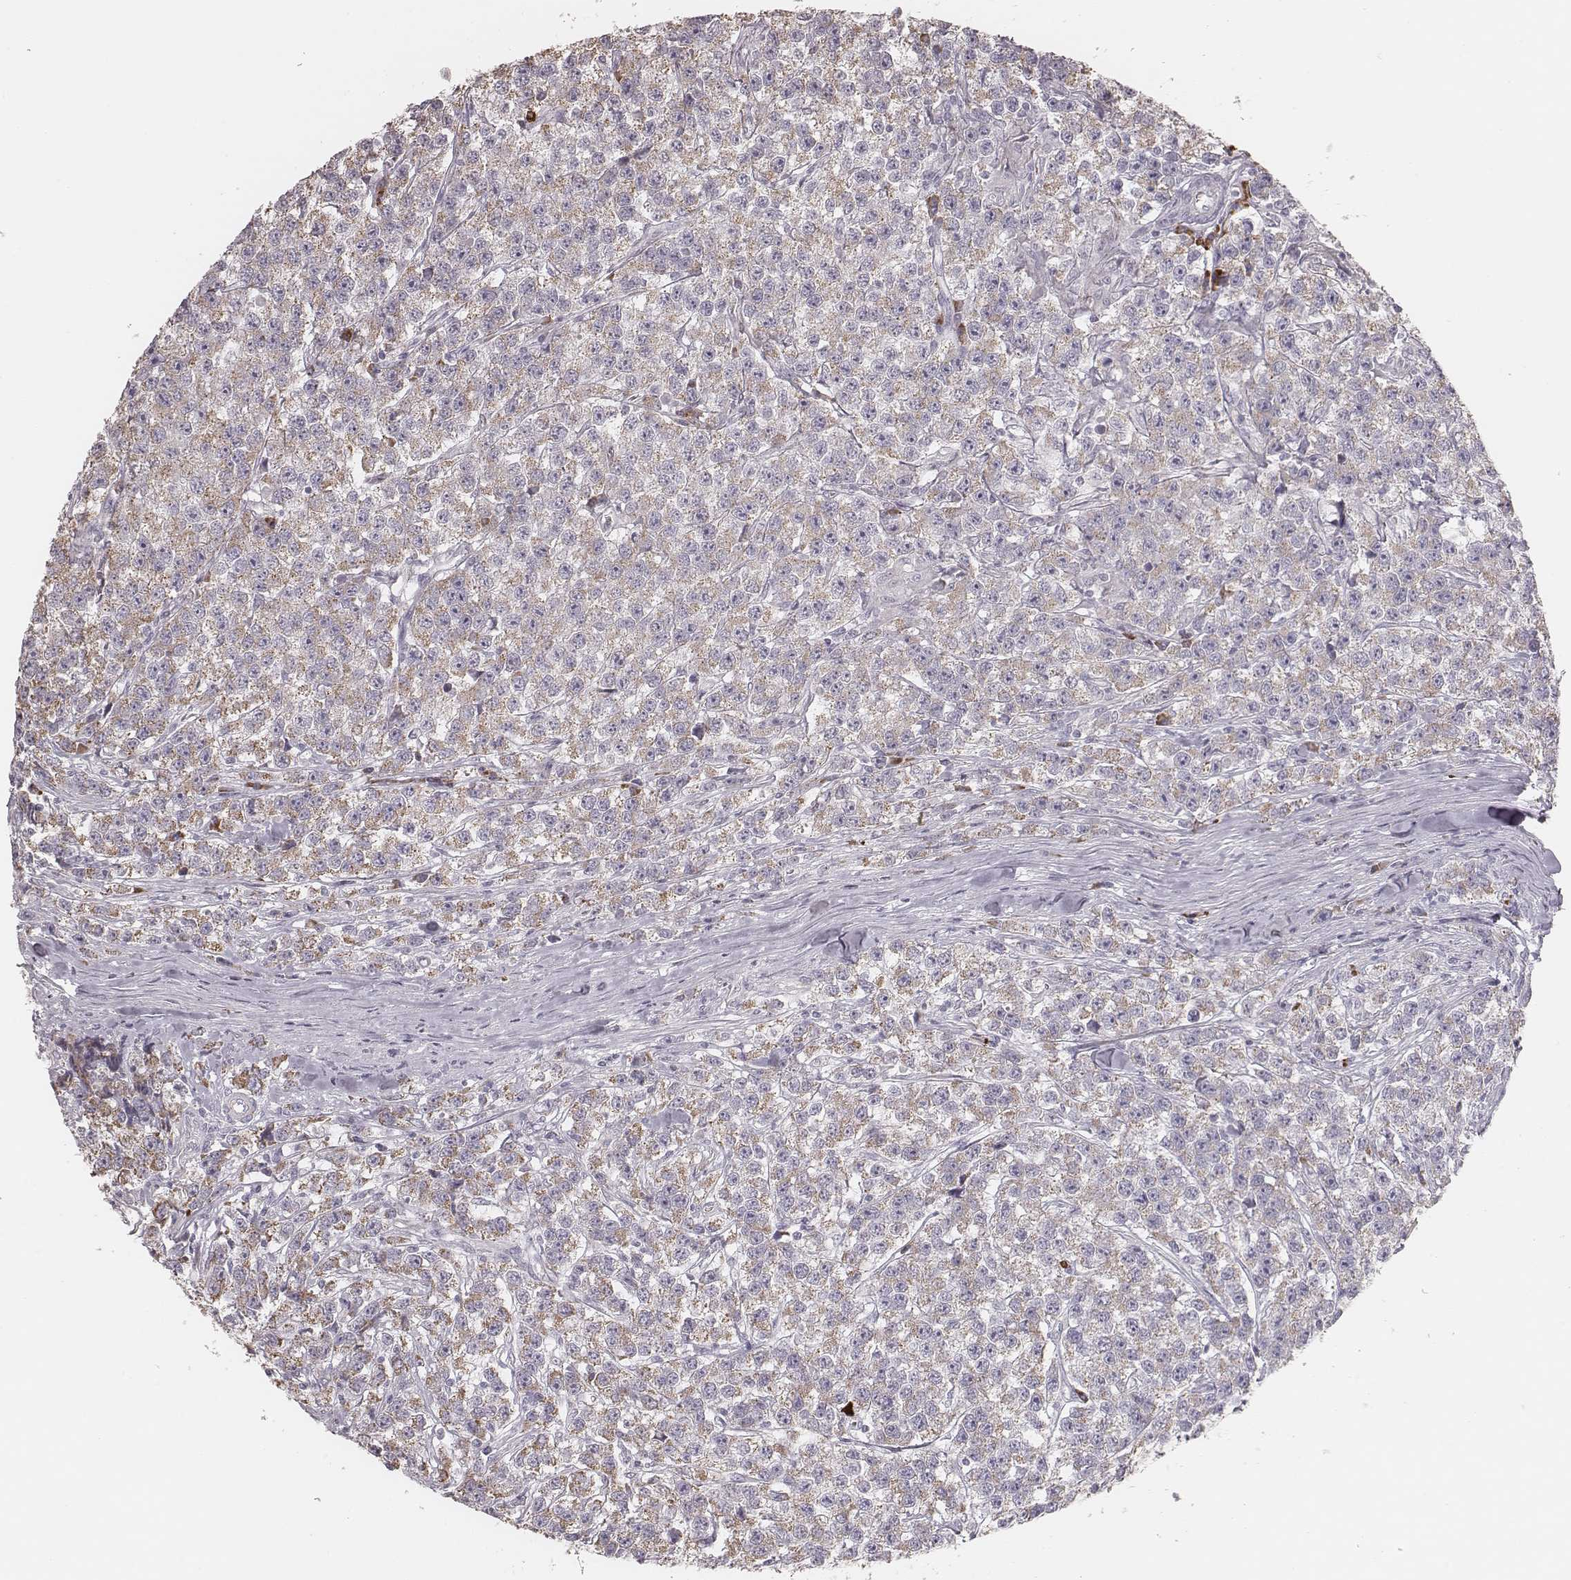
{"staining": {"intensity": "weak", "quantity": ">75%", "location": "cytoplasmic/membranous"}, "tissue": "testis cancer", "cell_type": "Tumor cells", "image_type": "cancer", "snomed": [{"axis": "morphology", "description": "Seminoma, NOS"}, {"axis": "topography", "description": "Testis"}], "caption": "IHC staining of testis cancer, which shows low levels of weak cytoplasmic/membranous expression in approximately >75% of tumor cells indicating weak cytoplasmic/membranous protein positivity. The staining was performed using DAB (brown) for protein detection and nuclei were counterstained in hematoxylin (blue).", "gene": "KIF5C", "patient": {"sex": "male", "age": 59}}